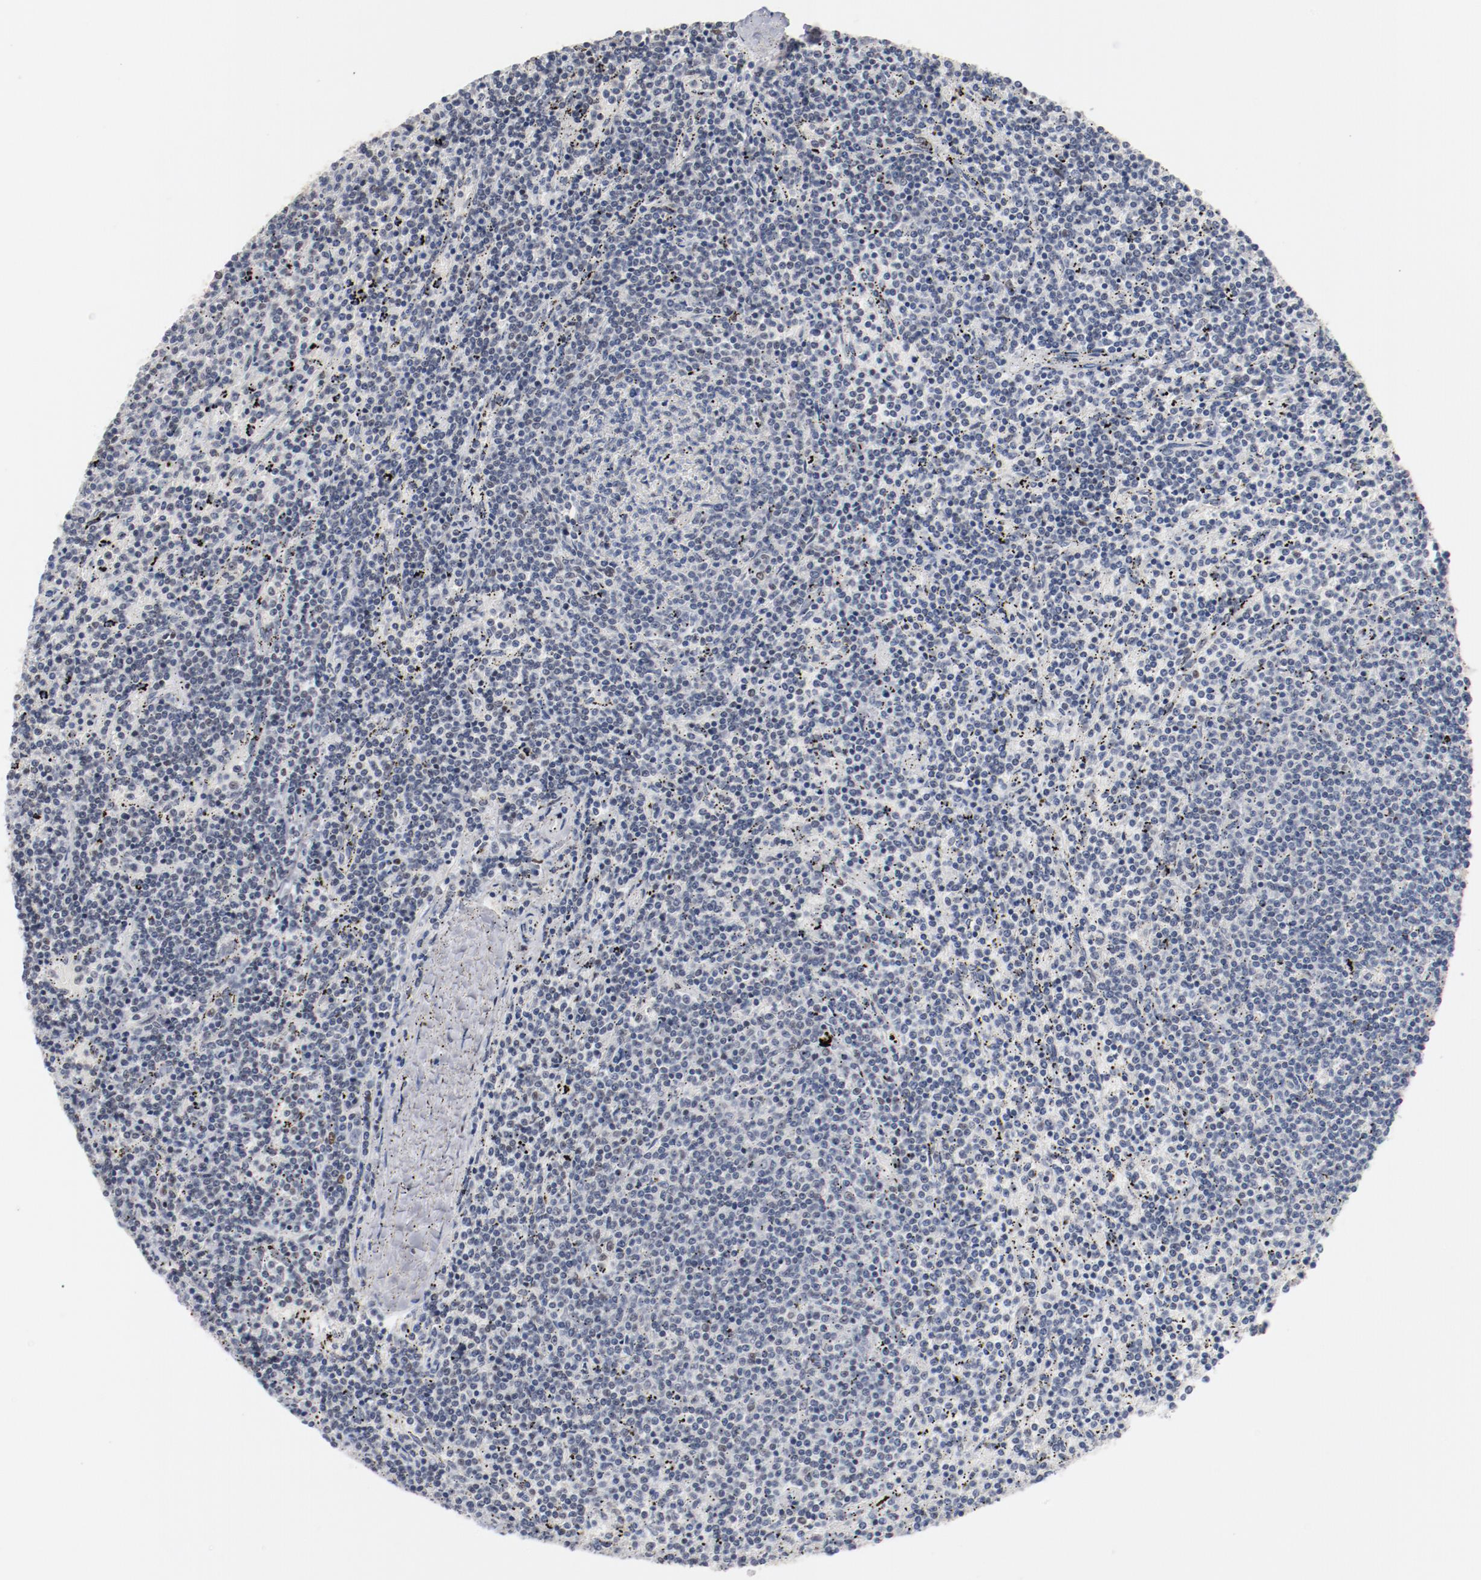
{"staining": {"intensity": "negative", "quantity": "none", "location": "none"}, "tissue": "lymphoma", "cell_type": "Tumor cells", "image_type": "cancer", "snomed": [{"axis": "morphology", "description": "Malignant lymphoma, non-Hodgkin's type, Low grade"}, {"axis": "topography", "description": "Spleen"}], "caption": "Tumor cells are negative for brown protein staining in lymphoma.", "gene": "ZEB2", "patient": {"sex": "female", "age": 50}}